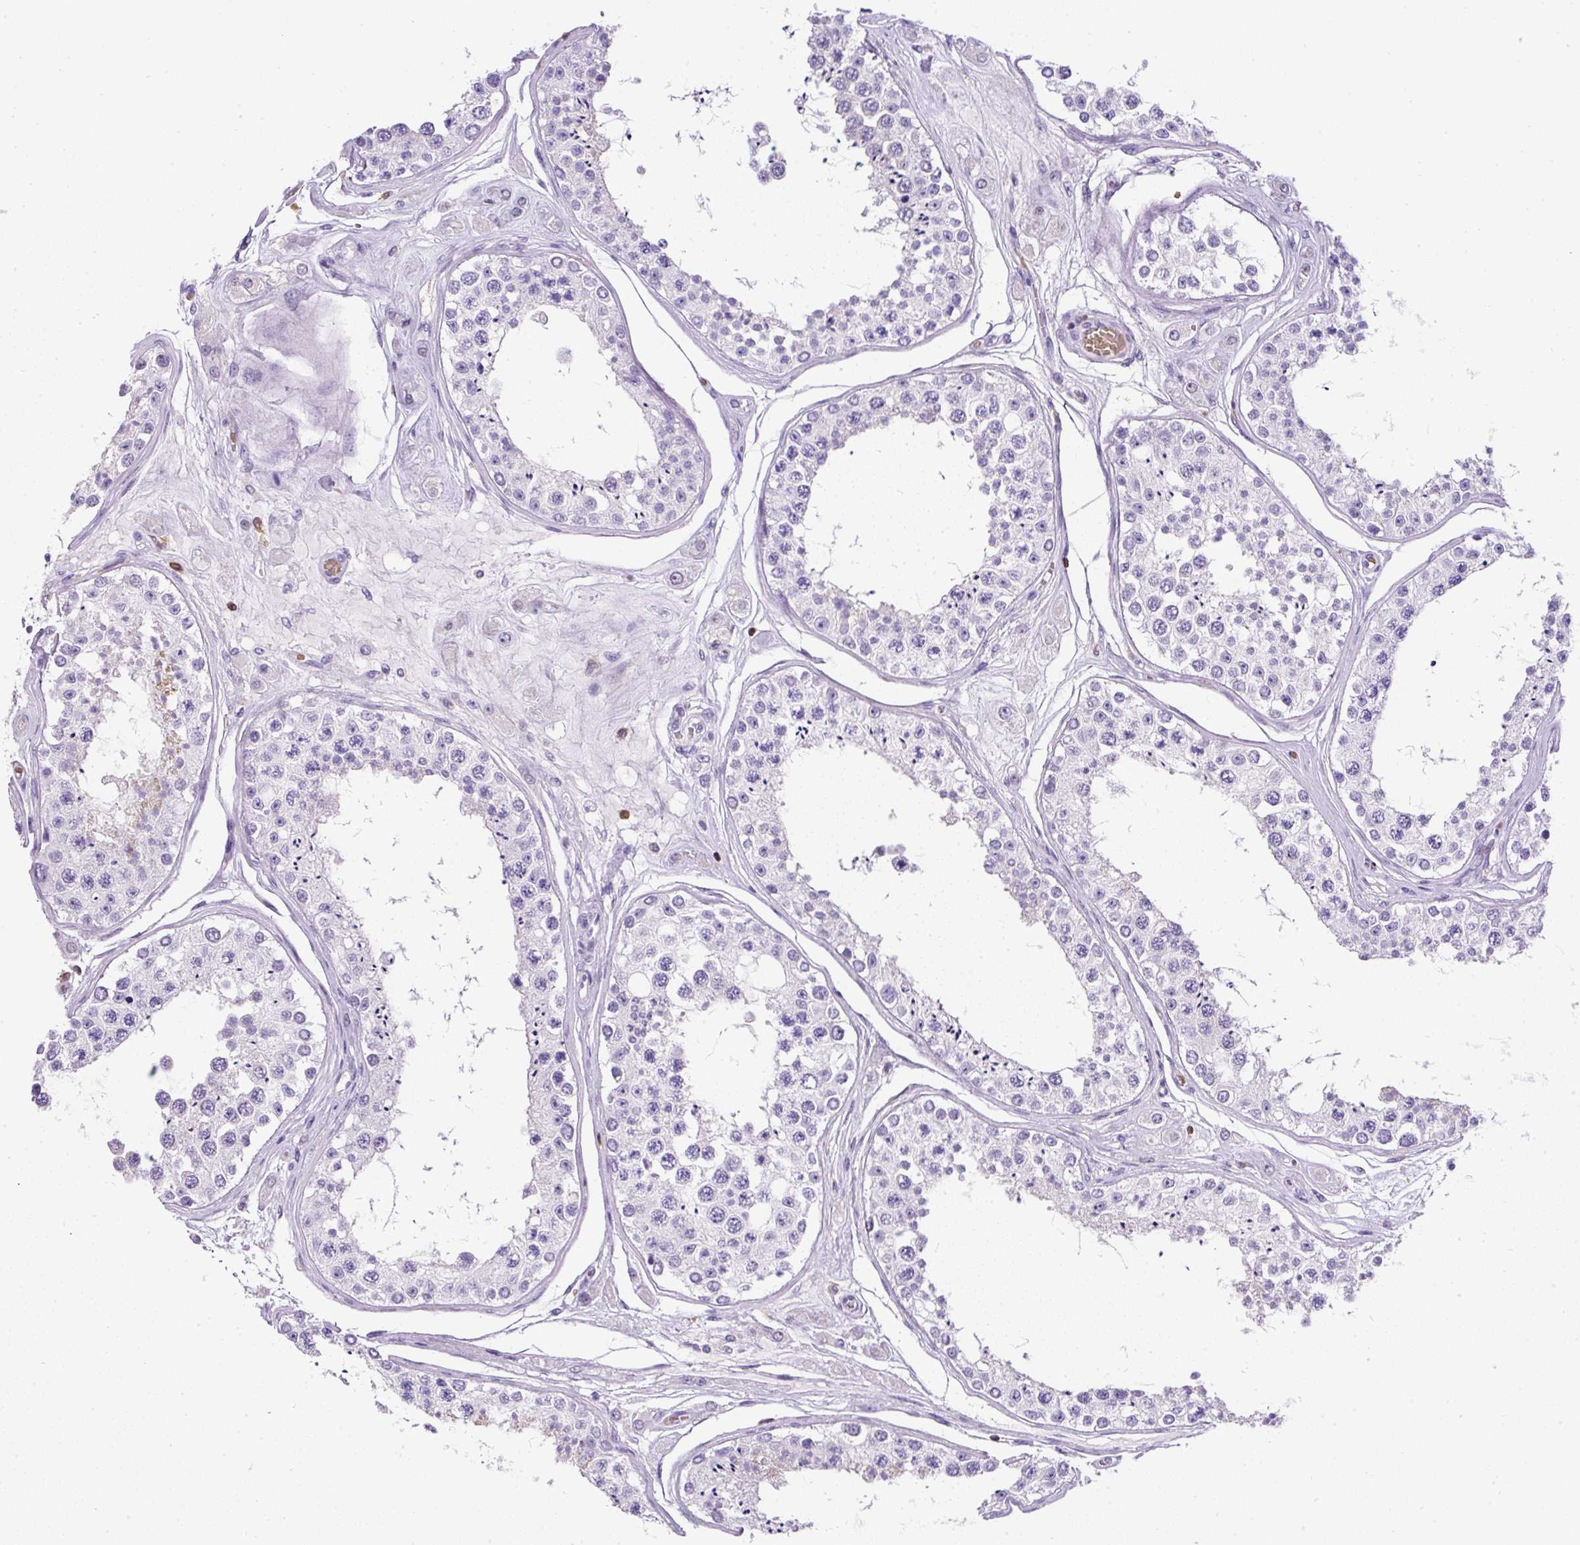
{"staining": {"intensity": "negative", "quantity": "none", "location": "none"}, "tissue": "testis", "cell_type": "Cells in seminiferous ducts", "image_type": "normal", "snomed": [{"axis": "morphology", "description": "Normal tissue, NOS"}, {"axis": "topography", "description": "Testis"}], "caption": "IHC image of benign testis stained for a protein (brown), which demonstrates no expression in cells in seminiferous ducts. (Brightfield microscopy of DAB immunohistochemistry at high magnification).", "gene": "FAM228B", "patient": {"sex": "male", "age": 25}}